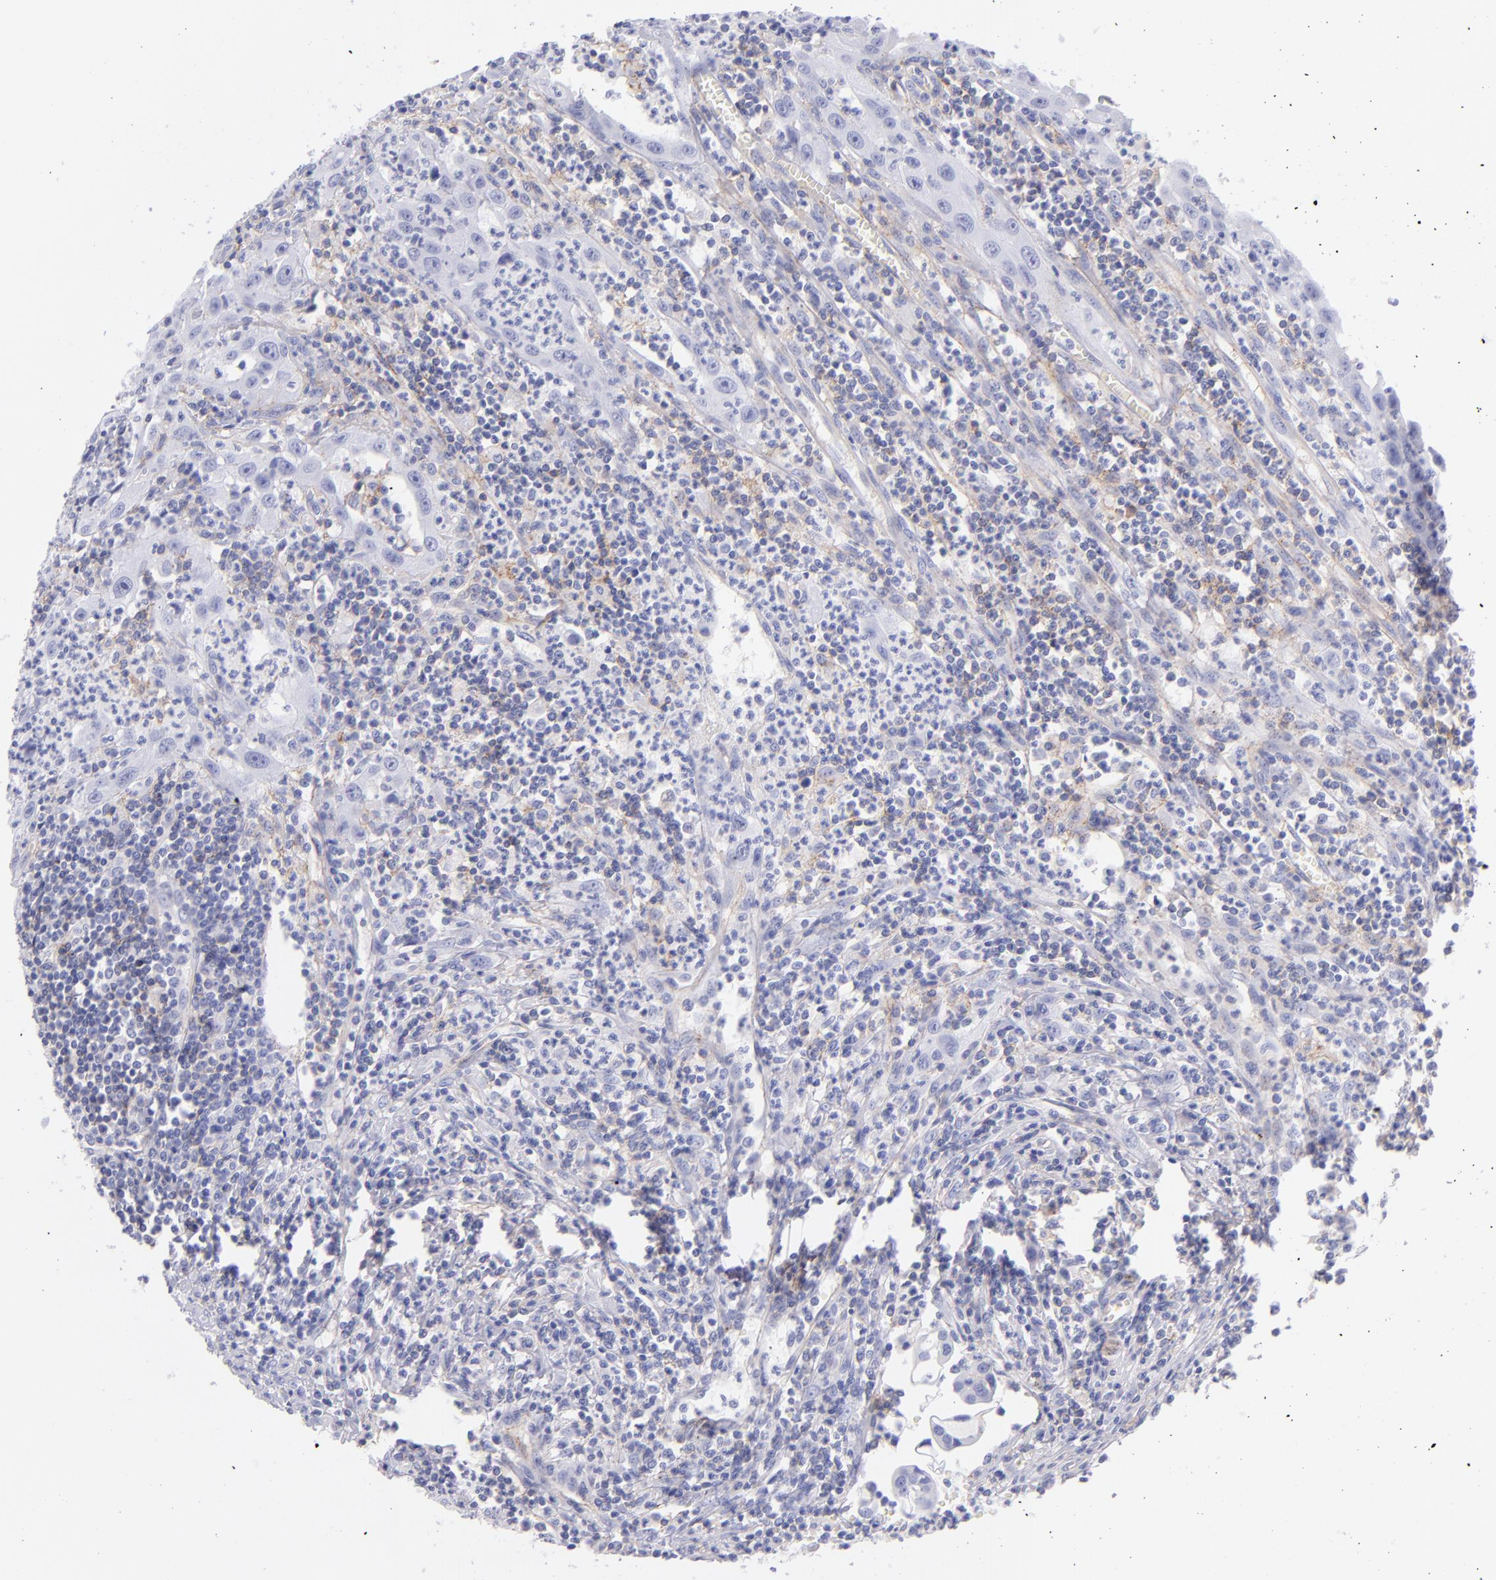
{"staining": {"intensity": "negative", "quantity": "none", "location": "none"}, "tissue": "urothelial cancer", "cell_type": "Tumor cells", "image_type": "cancer", "snomed": [{"axis": "morphology", "description": "Urothelial carcinoma, High grade"}, {"axis": "topography", "description": "Urinary bladder"}], "caption": "Immunohistochemistry of urothelial carcinoma (high-grade) exhibits no staining in tumor cells.", "gene": "CD81", "patient": {"sex": "male", "age": 66}}